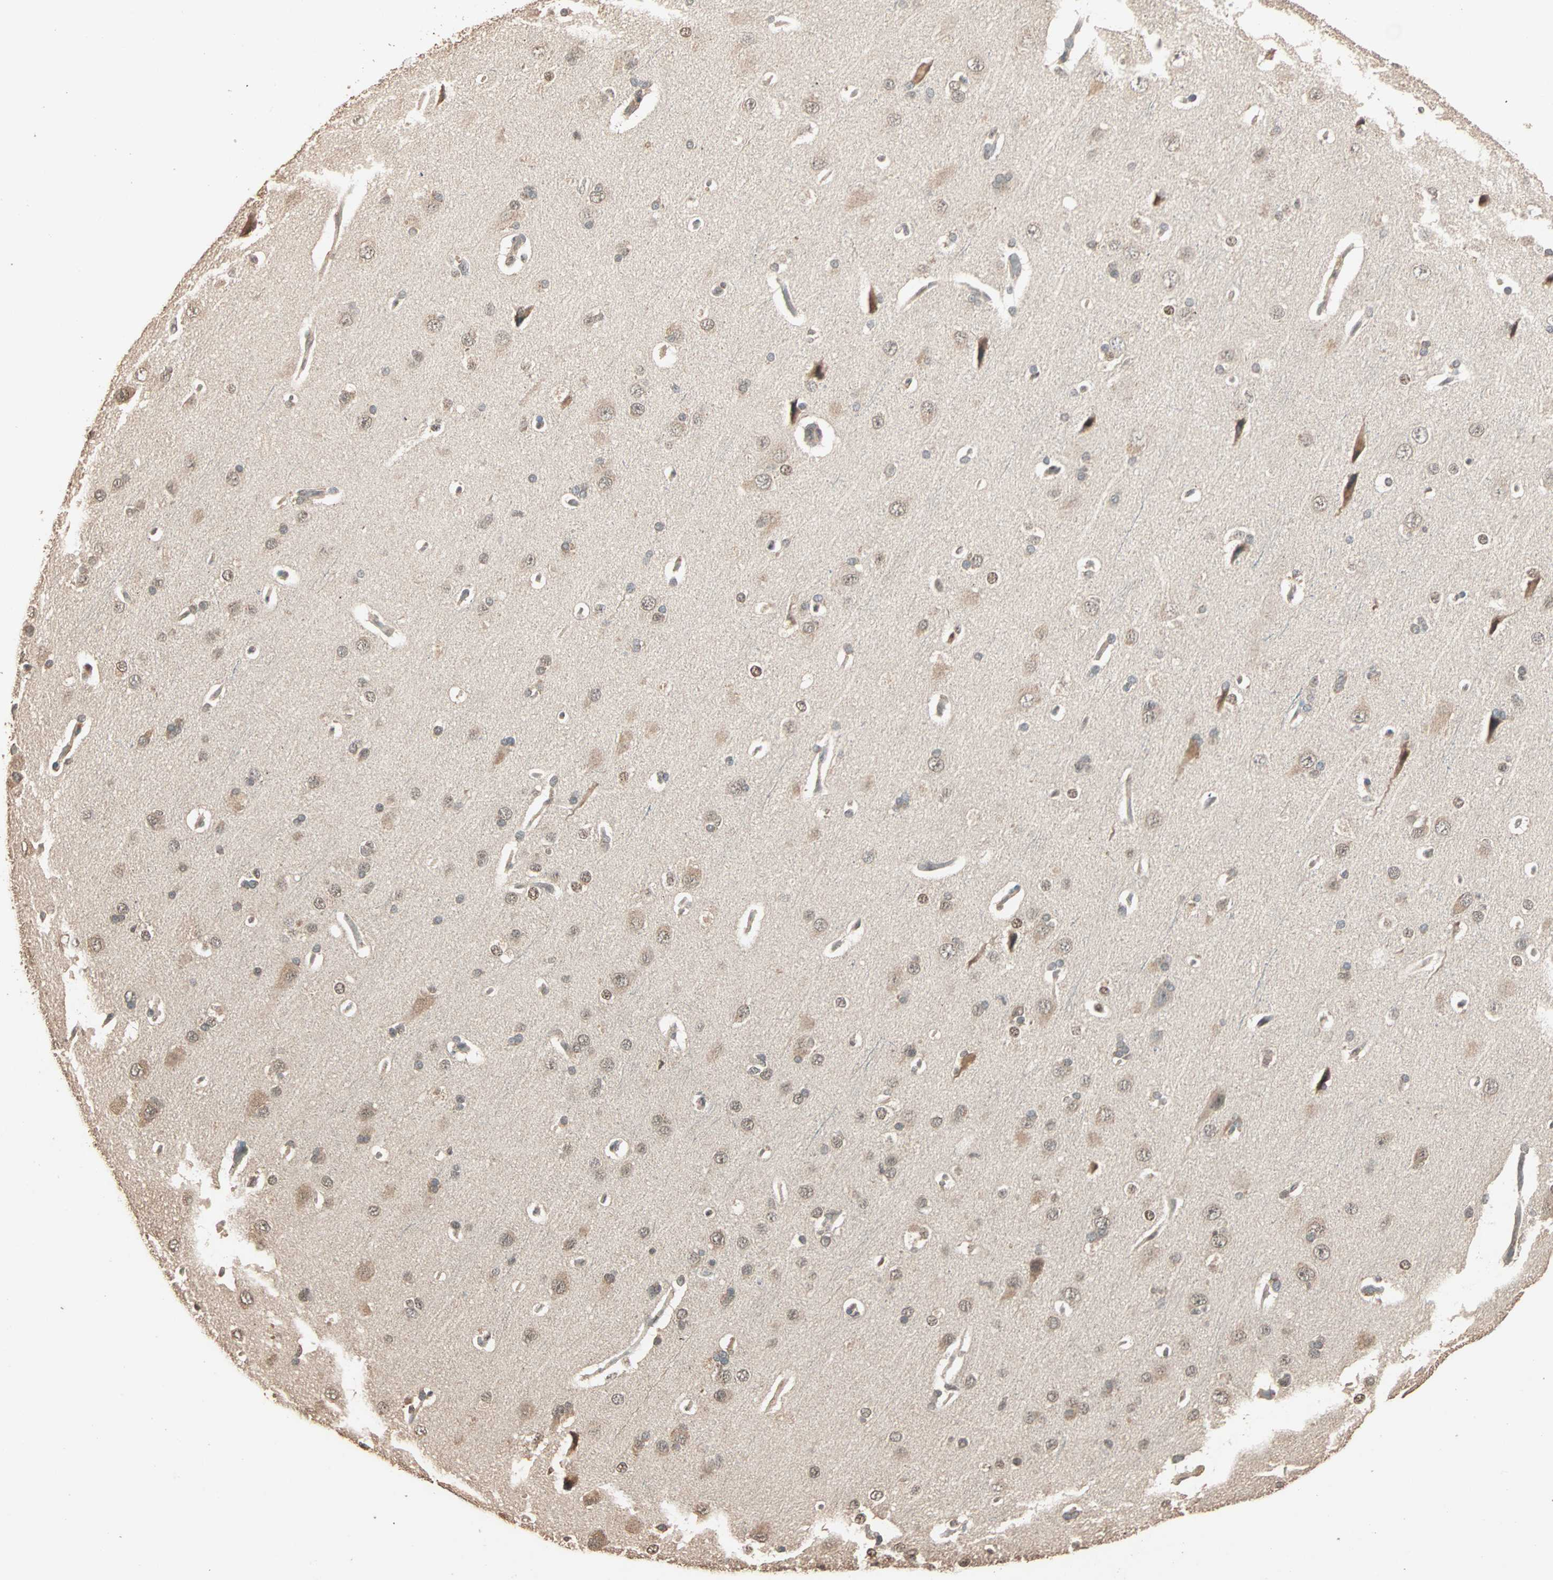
{"staining": {"intensity": "weak", "quantity": ">75%", "location": "cytoplasmic/membranous"}, "tissue": "cerebral cortex", "cell_type": "Endothelial cells", "image_type": "normal", "snomed": [{"axis": "morphology", "description": "Normal tissue, NOS"}, {"axis": "topography", "description": "Cerebral cortex"}], "caption": "Endothelial cells display weak cytoplasmic/membranous expression in about >75% of cells in normal cerebral cortex.", "gene": "ZBTB33", "patient": {"sex": "male", "age": 62}}